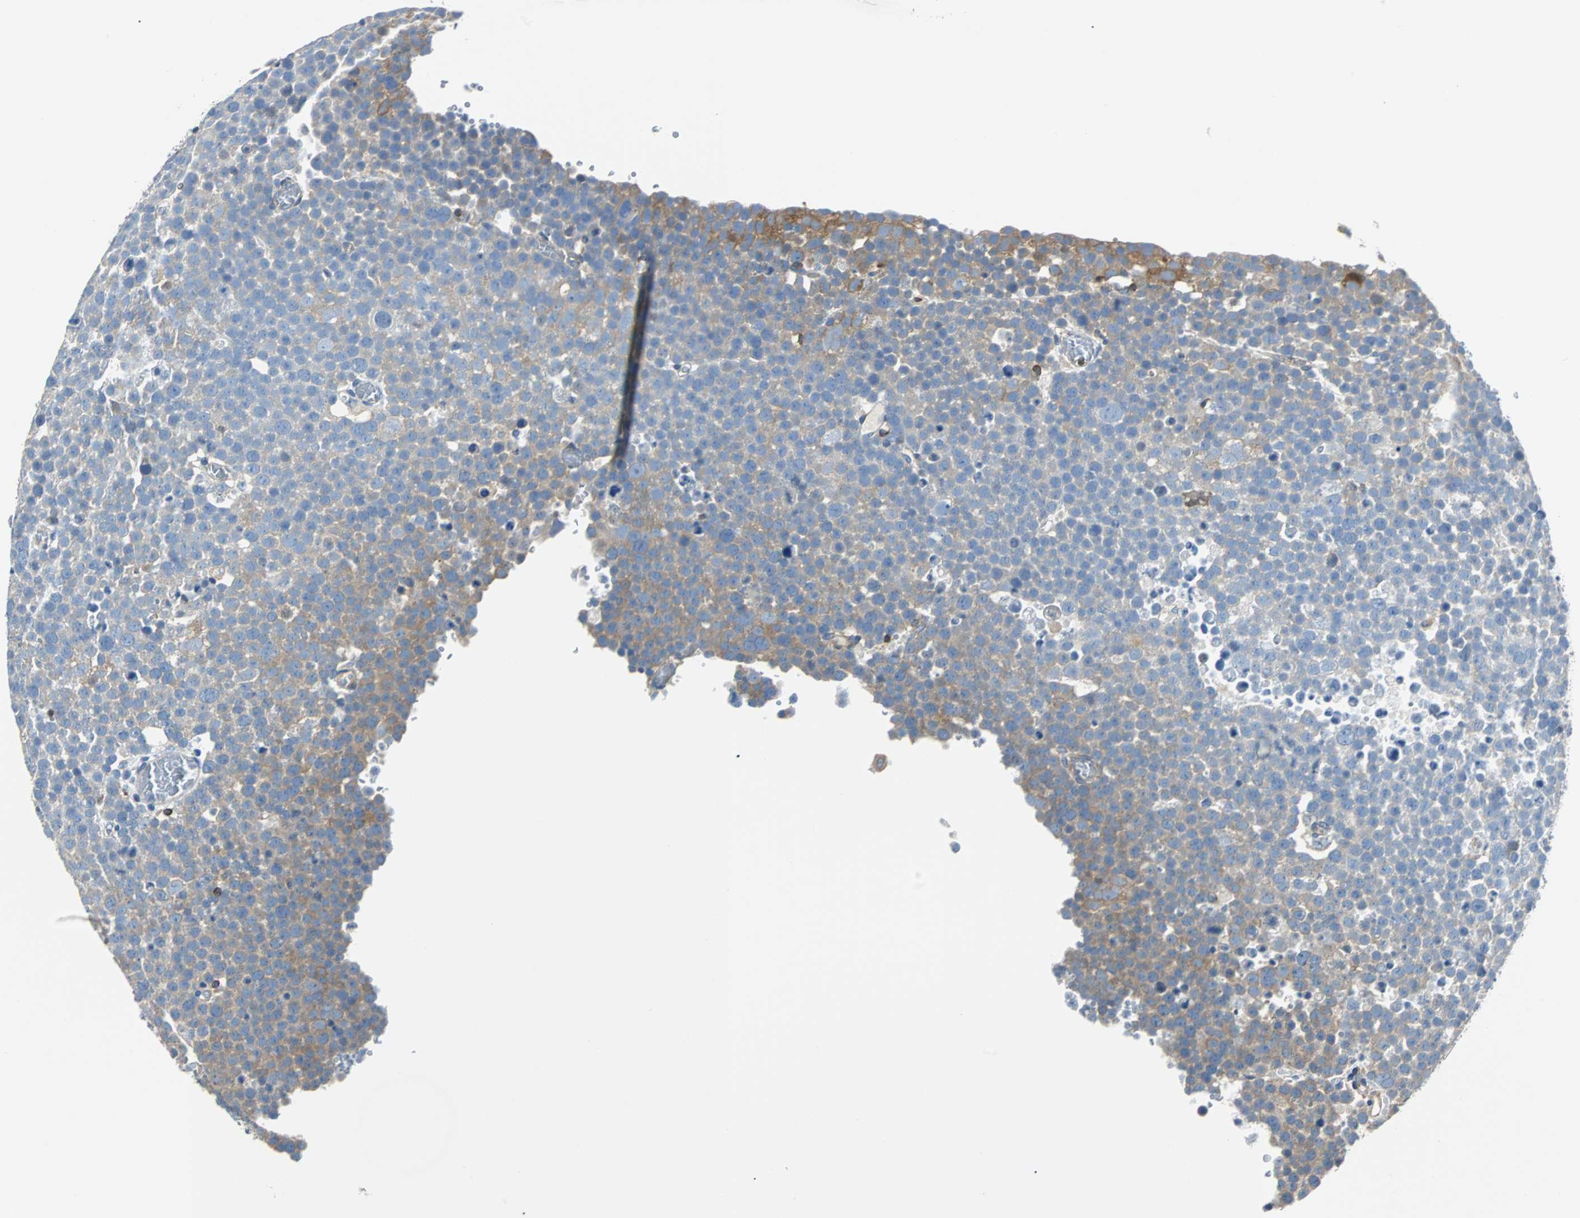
{"staining": {"intensity": "weak", "quantity": "<25%", "location": "cytoplasmic/membranous"}, "tissue": "testis cancer", "cell_type": "Tumor cells", "image_type": "cancer", "snomed": [{"axis": "morphology", "description": "Seminoma, NOS"}, {"axis": "topography", "description": "Testis"}], "caption": "A high-resolution photomicrograph shows IHC staining of testis cancer, which shows no significant staining in tumor cells.", "gene": "TSC22D4", "patient": {"sex": "male", "age": 71}}